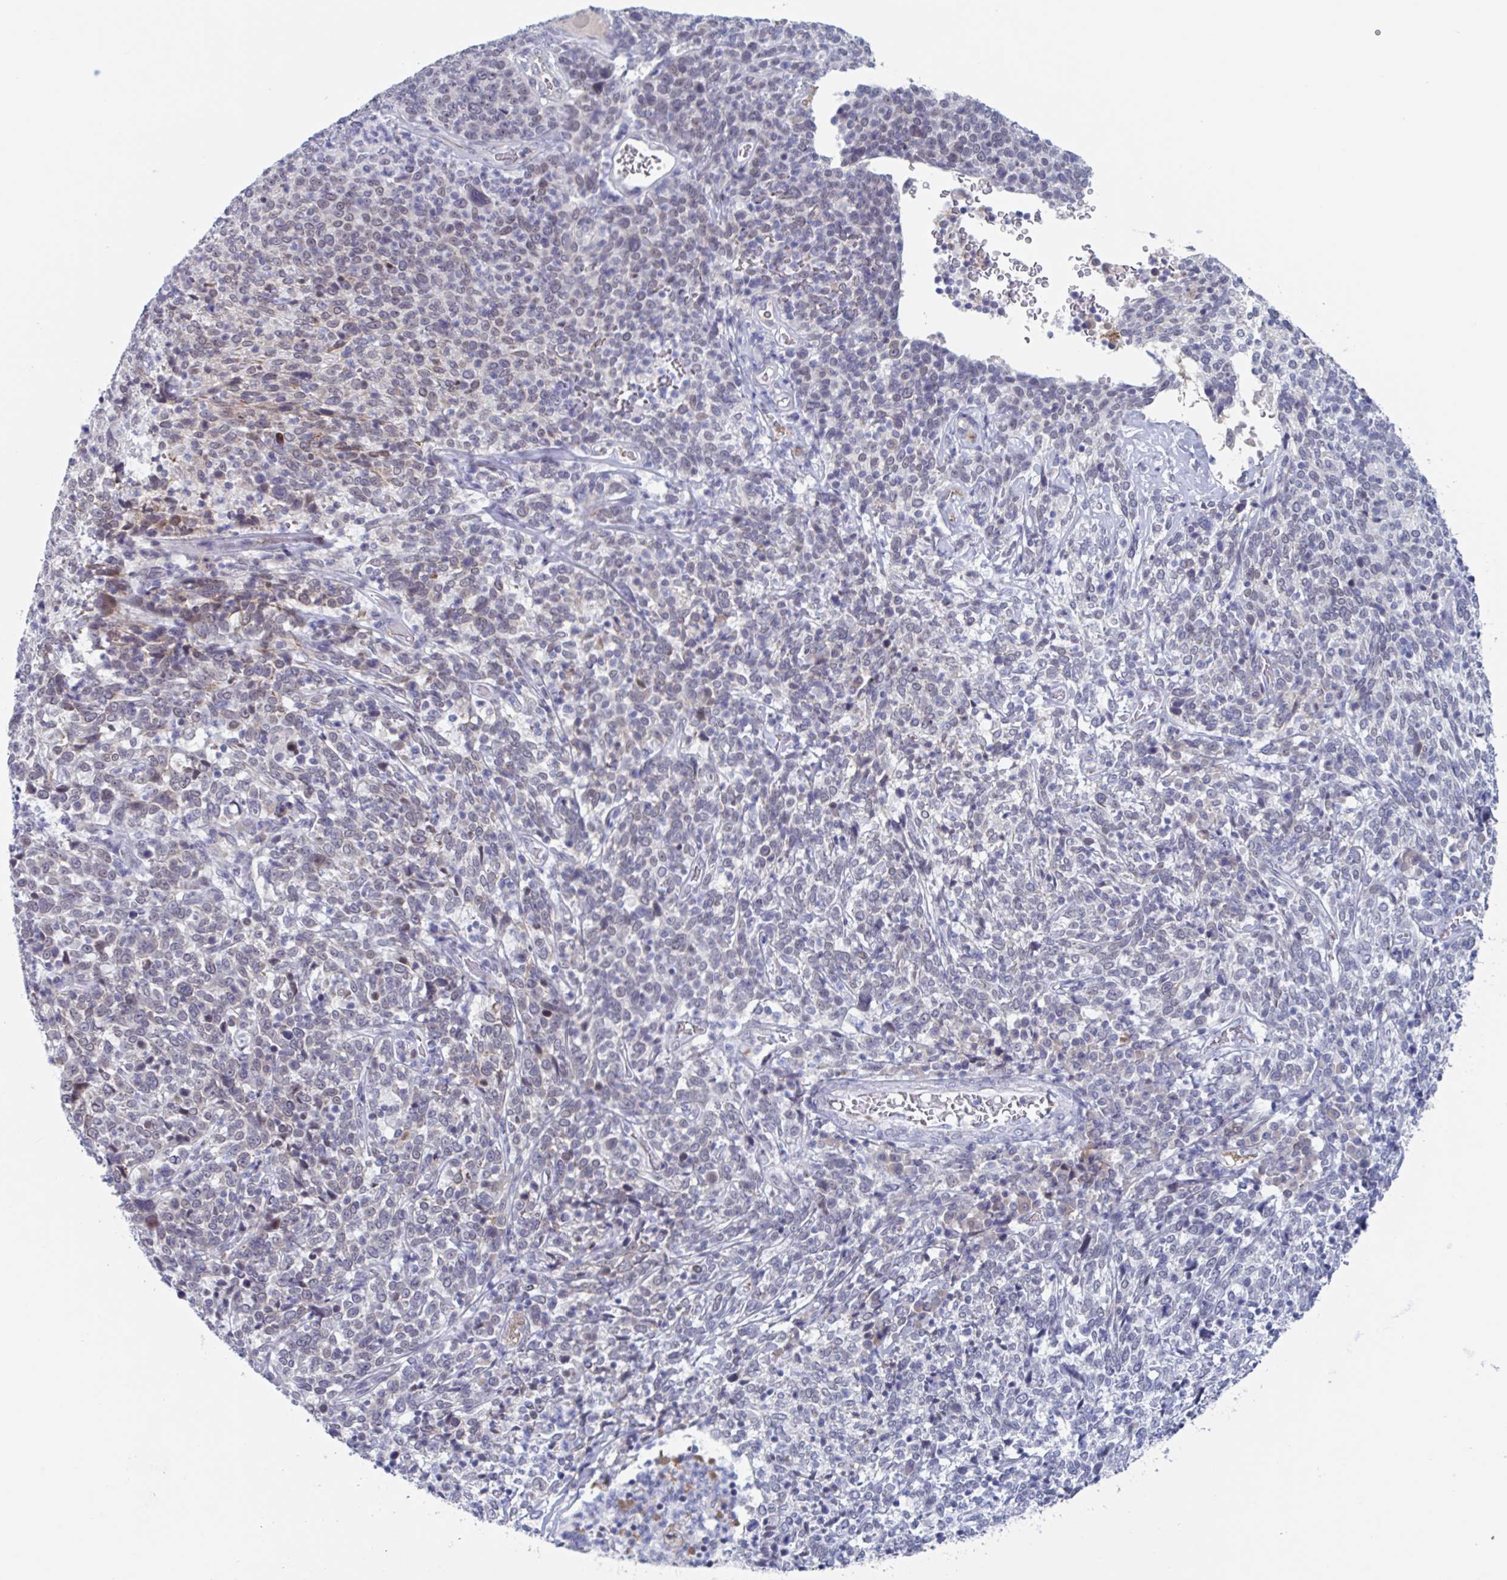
{"staining": {"intensity": "weak", "quantity": "<25%", "location": "cytoplasmic/membranous"}, "tissue": "cervical cancer", "cell_type": "Tumor cells", "image_type": "cancer", "snomed": [{"axis": "morphology", "description": "Squamous cell carcinoma, NOS"}, {"axis": "topography", "description": "Cervix"}], "caption": "Protein analysis of cervical squamous cell carcinoma demonstrates no significant staining in tumor cells.", "gene": "KDM4D", "patient": {"sex": "female", "age": 46}}